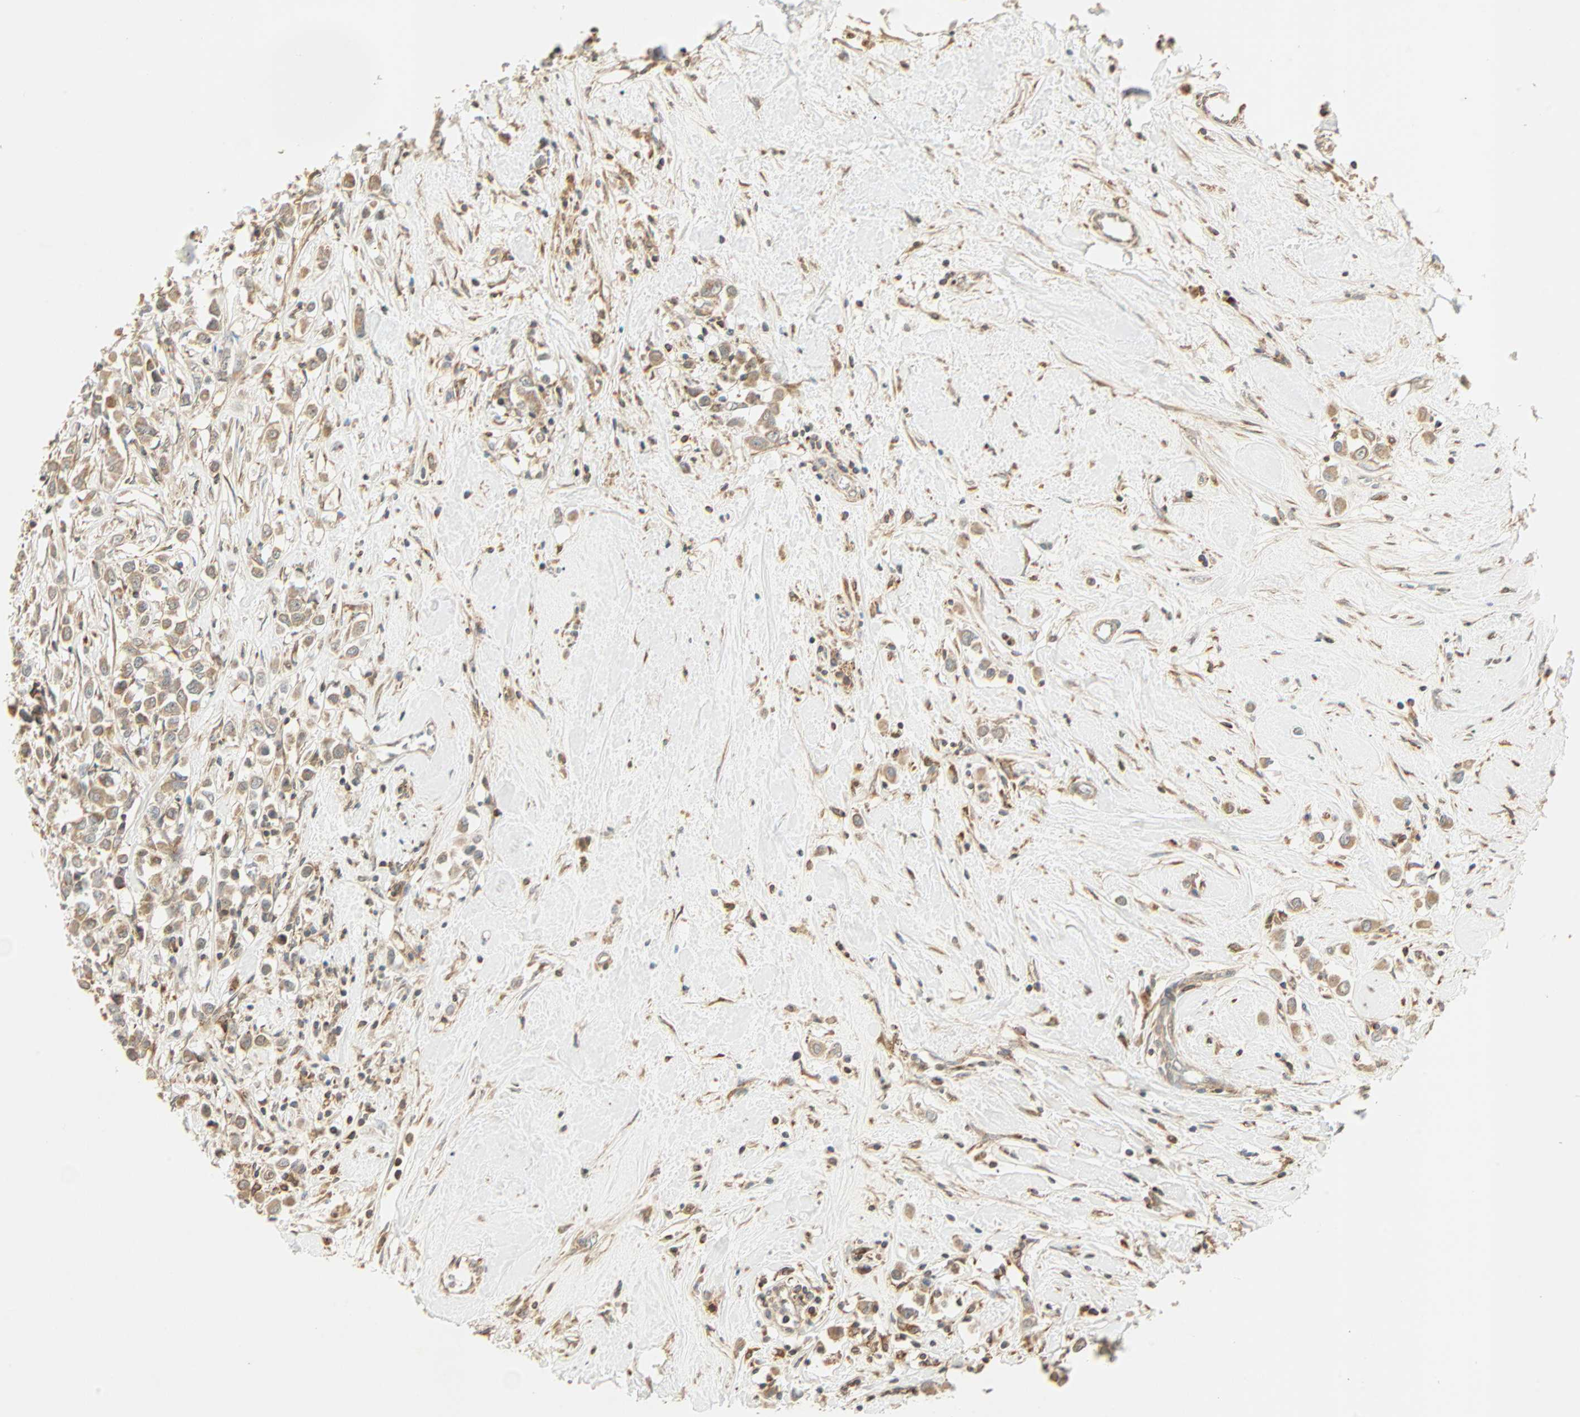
{"staining": {"intensity": "moderate", "quantity": ">75%", "location": "cytoplasmic/membranous"}, "tissue": "breast cancer", "cell_type": "Tumor cells", "image_type": "cancer", "snomed": [{"axis": "morphology", "description": "Duct carcinoma"}, {"axis": "topography", "description": "Breast"}], "caption": "There is medium levels of moderate cytoplasmic/membranous staining in tumor cells of breast infiltrating ductal carcinoma, as demonstrated by immunohistochemical staining (brown color).", "gene": "PNPLA6", "patient": {"sex": "female", "age": 61}}